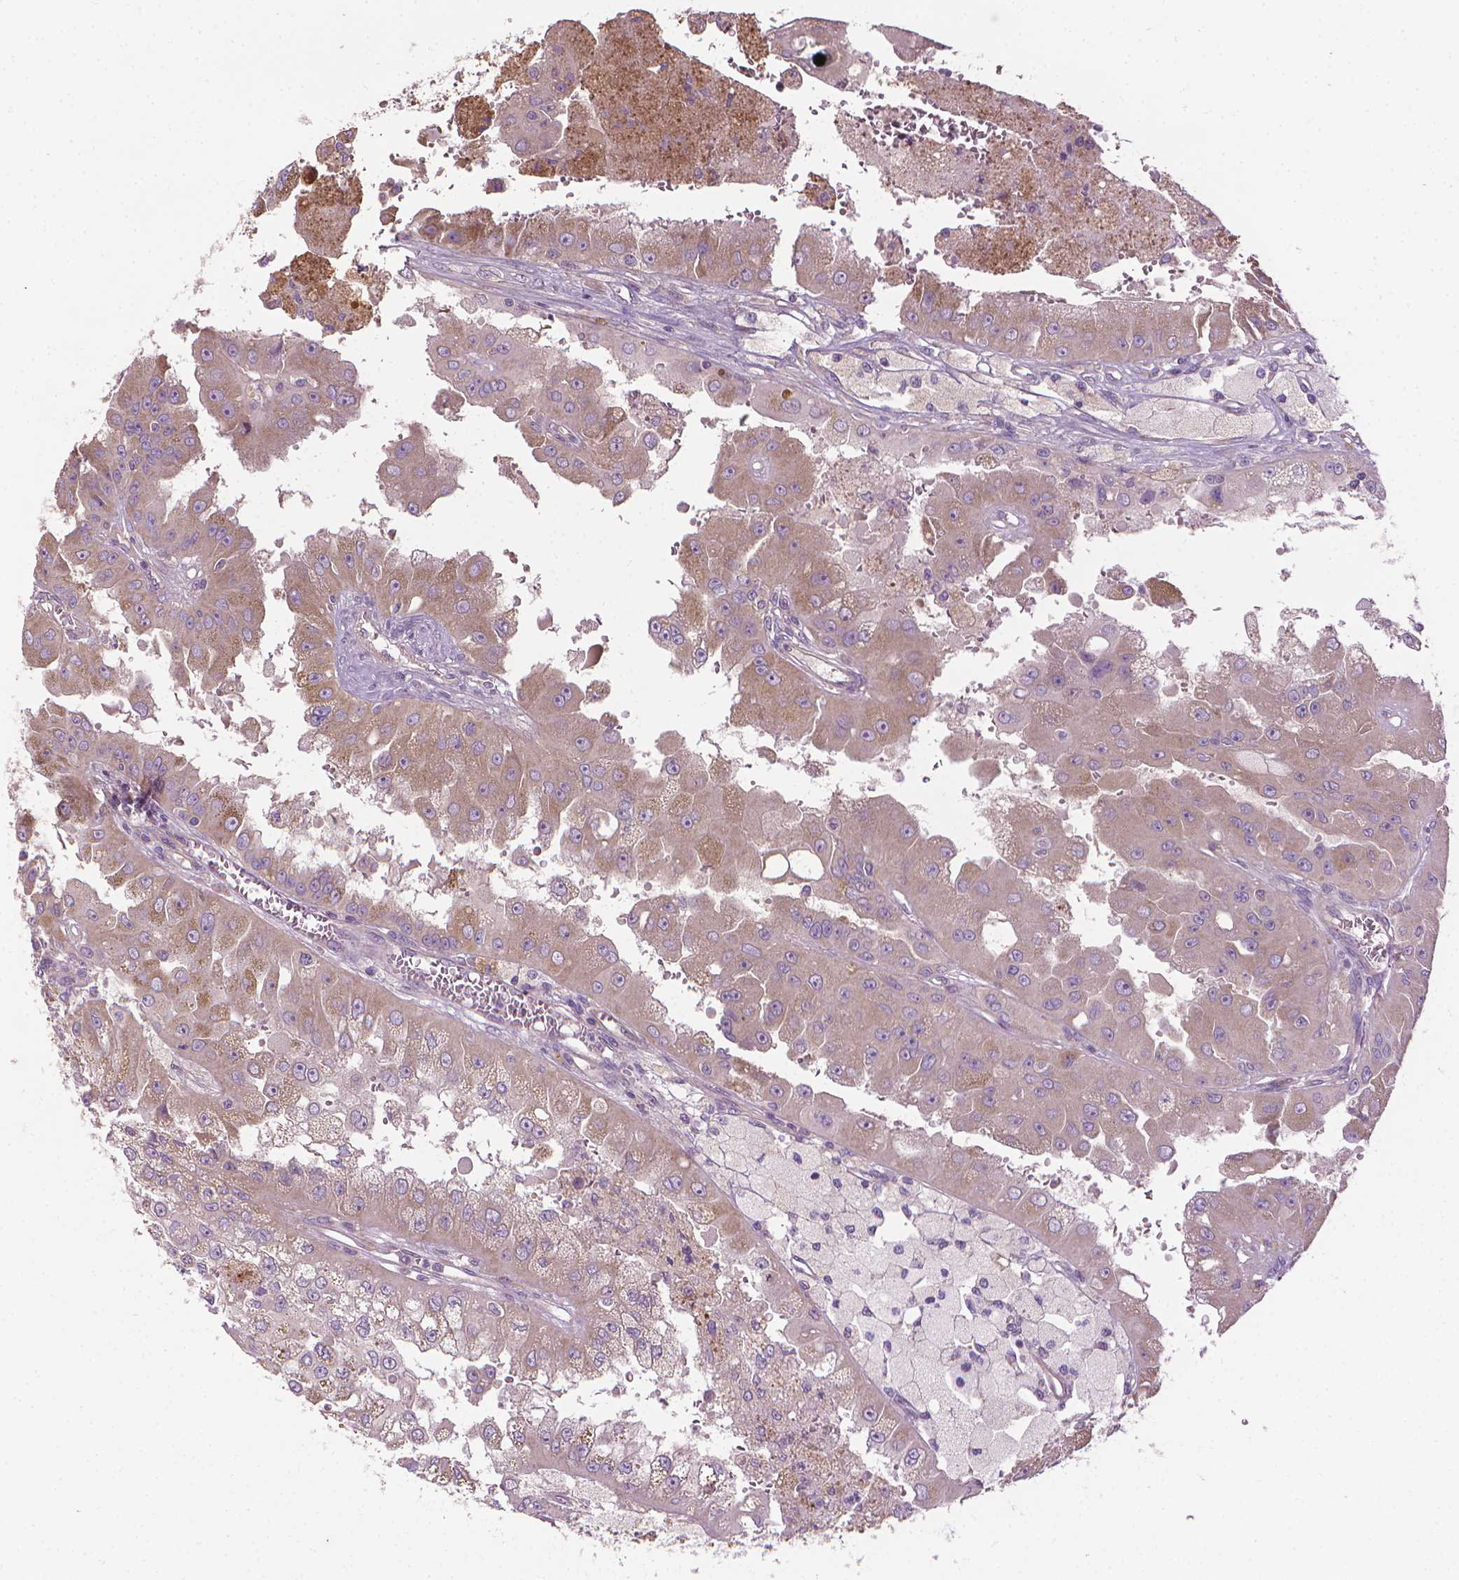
{"staining": {"intensity": "weak", "quantity": "25%-75%", "location": "cytoplasmic/membranous"}, "tissue": "renal cancer", "cell_type": "Tumor cells", "image_type": "cancer", "snomed": [{"axis": "morphology", "description": "Adenocarcinoma, NOS"}, {"axis": "topography", "description": "Kidney"}], "caption": "The immunohistochemical stain labels weak cytoplasmic/membranous expression in tumor cells of renal cancer (adenocarcinoma) tissue.", "gene": "RIIAD1", "patient": {"sex": "male", "age": 58}}